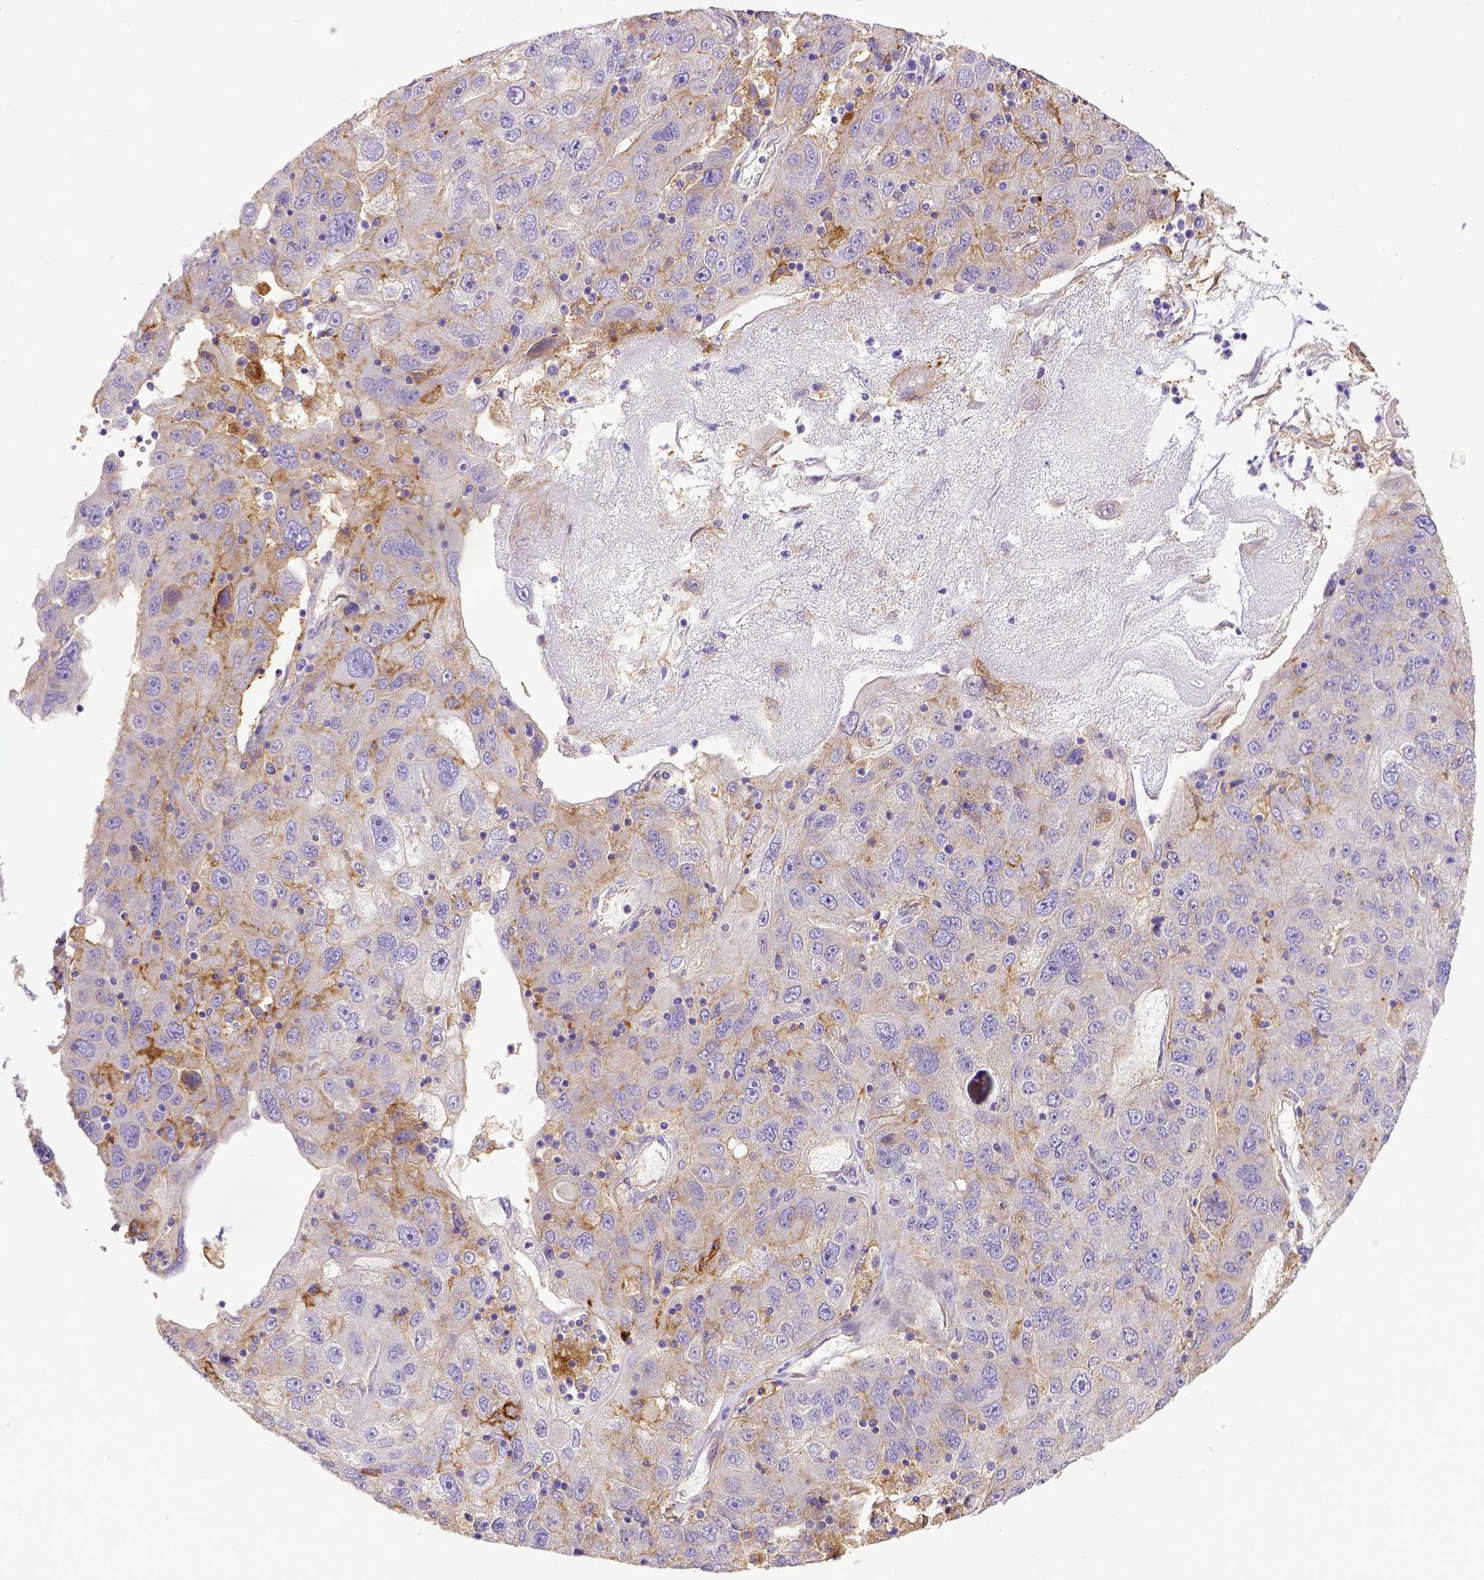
{"staining": {"intensity": "weak", "quantity": "<25%", "location": "cytoplasmic/membranous"}, "tissue": "stomach cancer", "cell_type": "Tumor cells", "image_type": "cancer", "snomed": [{"axis": "morphology", "description": "Adenocarcinoma, NOS"}, {"axis": "topography", "description": "Stomach"}], "caption": "Tumor cells show no significant positivity in stomach cancer (adenocarcinoma).", "gene": "CD40", "patient": {"sex": "male", "age": 56}}